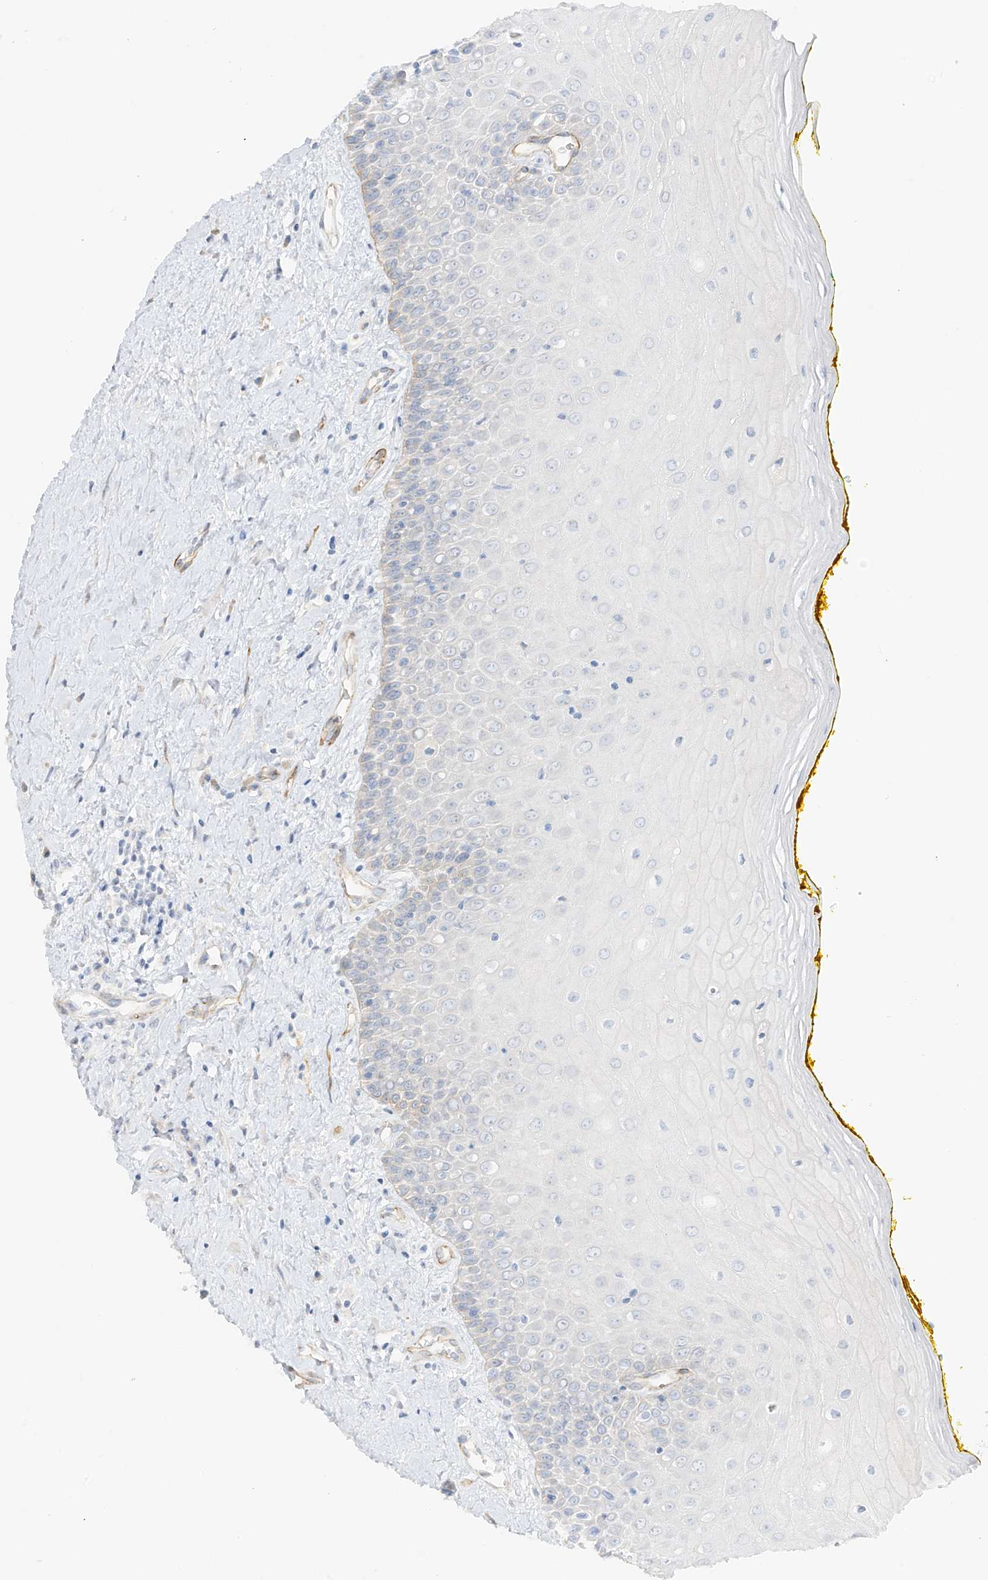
{"staining": {"intensity": "negative", "quantity": "none", "location": "none"}, "tissue": "oral mucosa", "cell_type": "Squamous epithelial cells", "image_type": "normal", "snomed": [{"axis": "morphology", "description": "Normal tissue, NOS"}, {"axis": "morphology", "description": "Squamous cell carcinoma, NOS"}, {"axis": "topography", "description": "Oral tissue"}, {"axis": "topography", "description": "Head-Neck"}], "caption": "Immunohistochemical staining of normal oral mucosa shows no significant expression in squamous epithelial cells.", "gene": "C11orf87", "patient": {"sex": "female", "age": 70}}